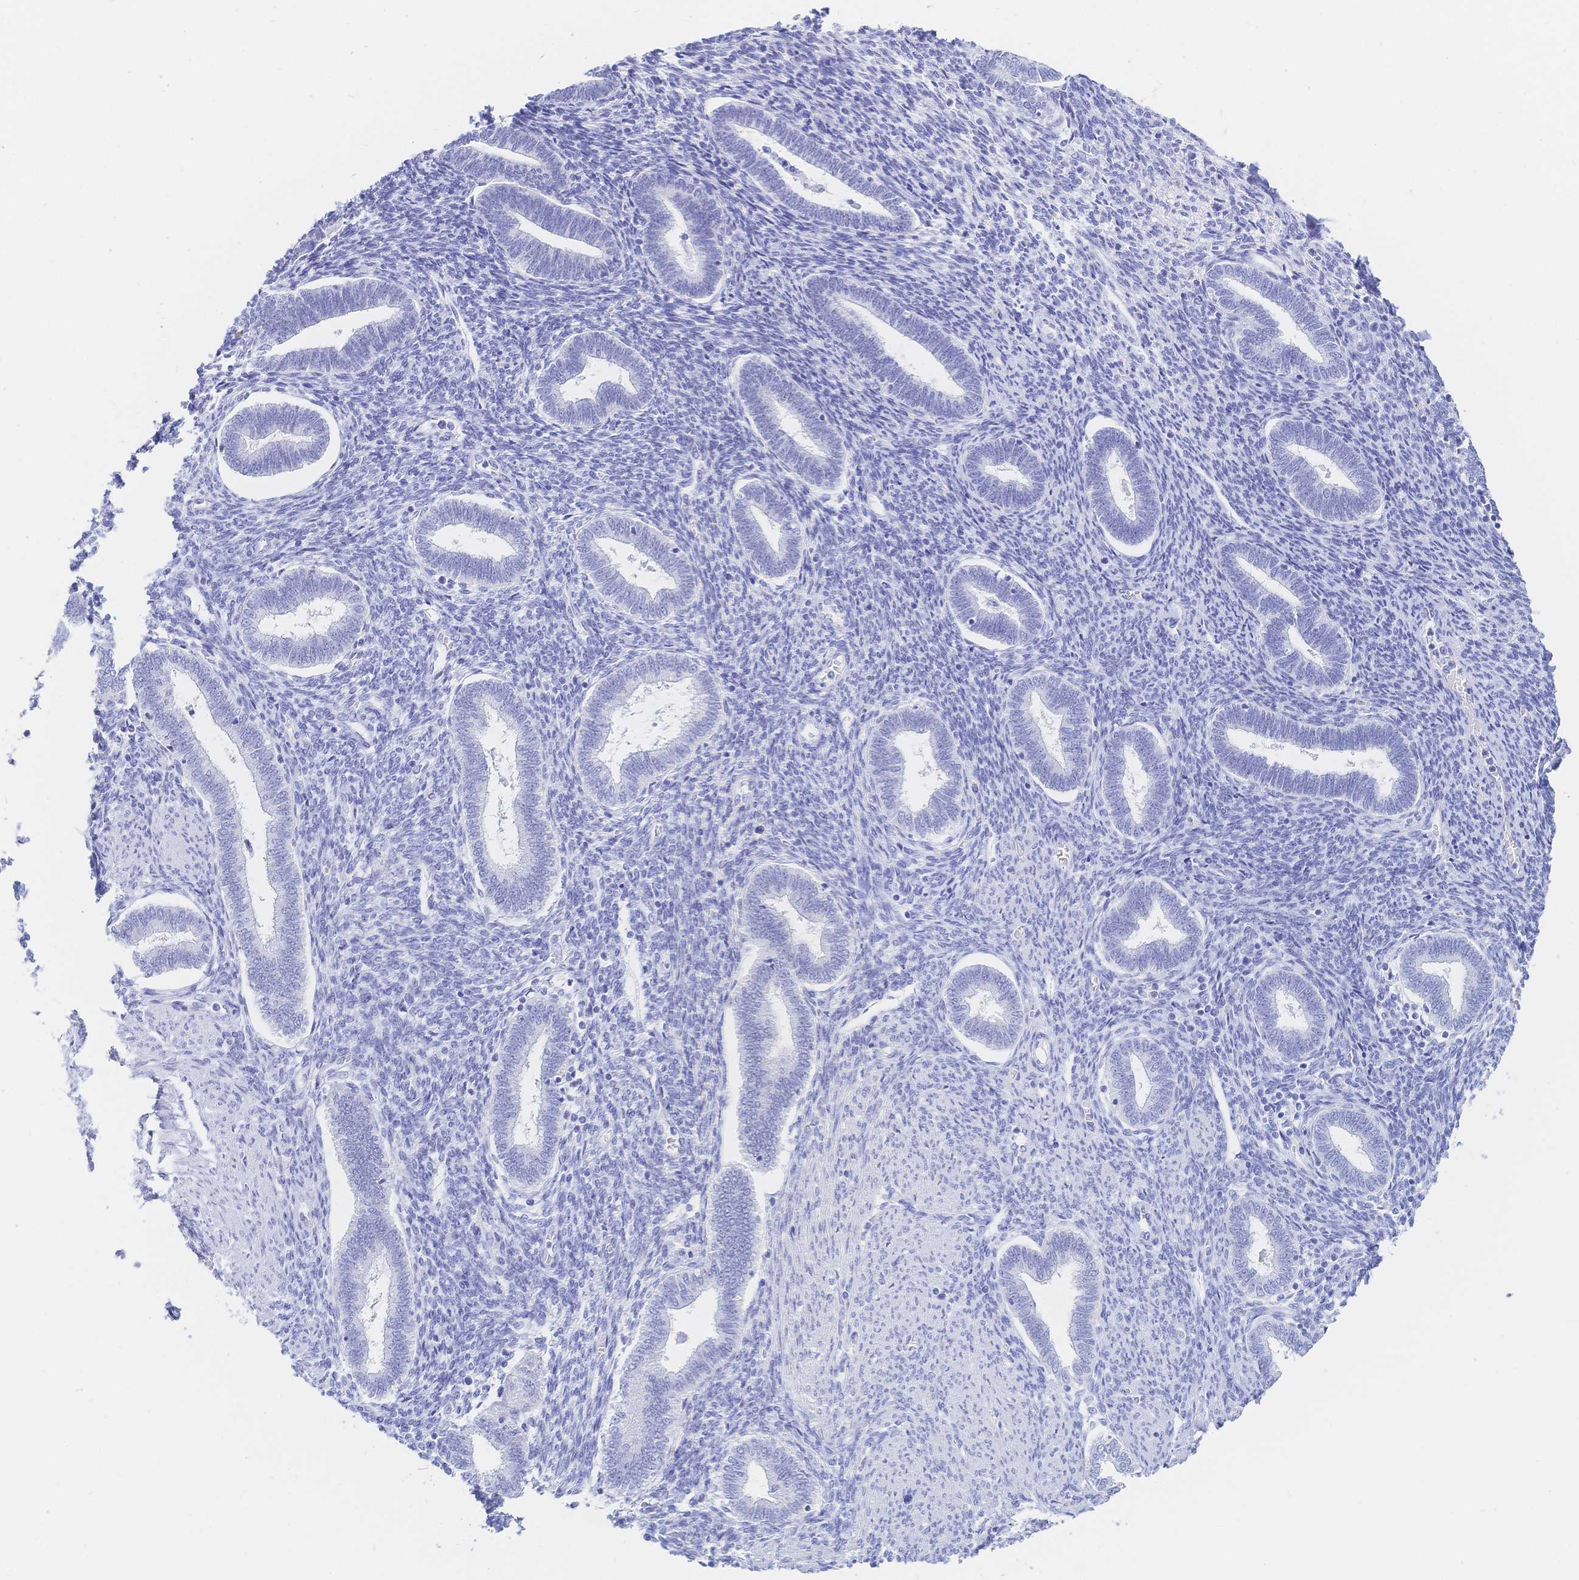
{"staining": {"intensity": "negative", "quantity": "none", "location": "none"}, "tissue": "endometrium", "cell_type": "Cells in endometrial stroma", "image_type": "normal", "snomed": [{"axis": "morphology", "description": "Normal tissue, NOS"}, {"axis": "topography", "description": "Endometrium"}], "caption": "This is an immunohistochemistry image of unremarkable human endometrium. There is no staining in cells in endometrial stroma.", "gene": "MEP1B", "patient": {"sex": "female", "age": 42}}